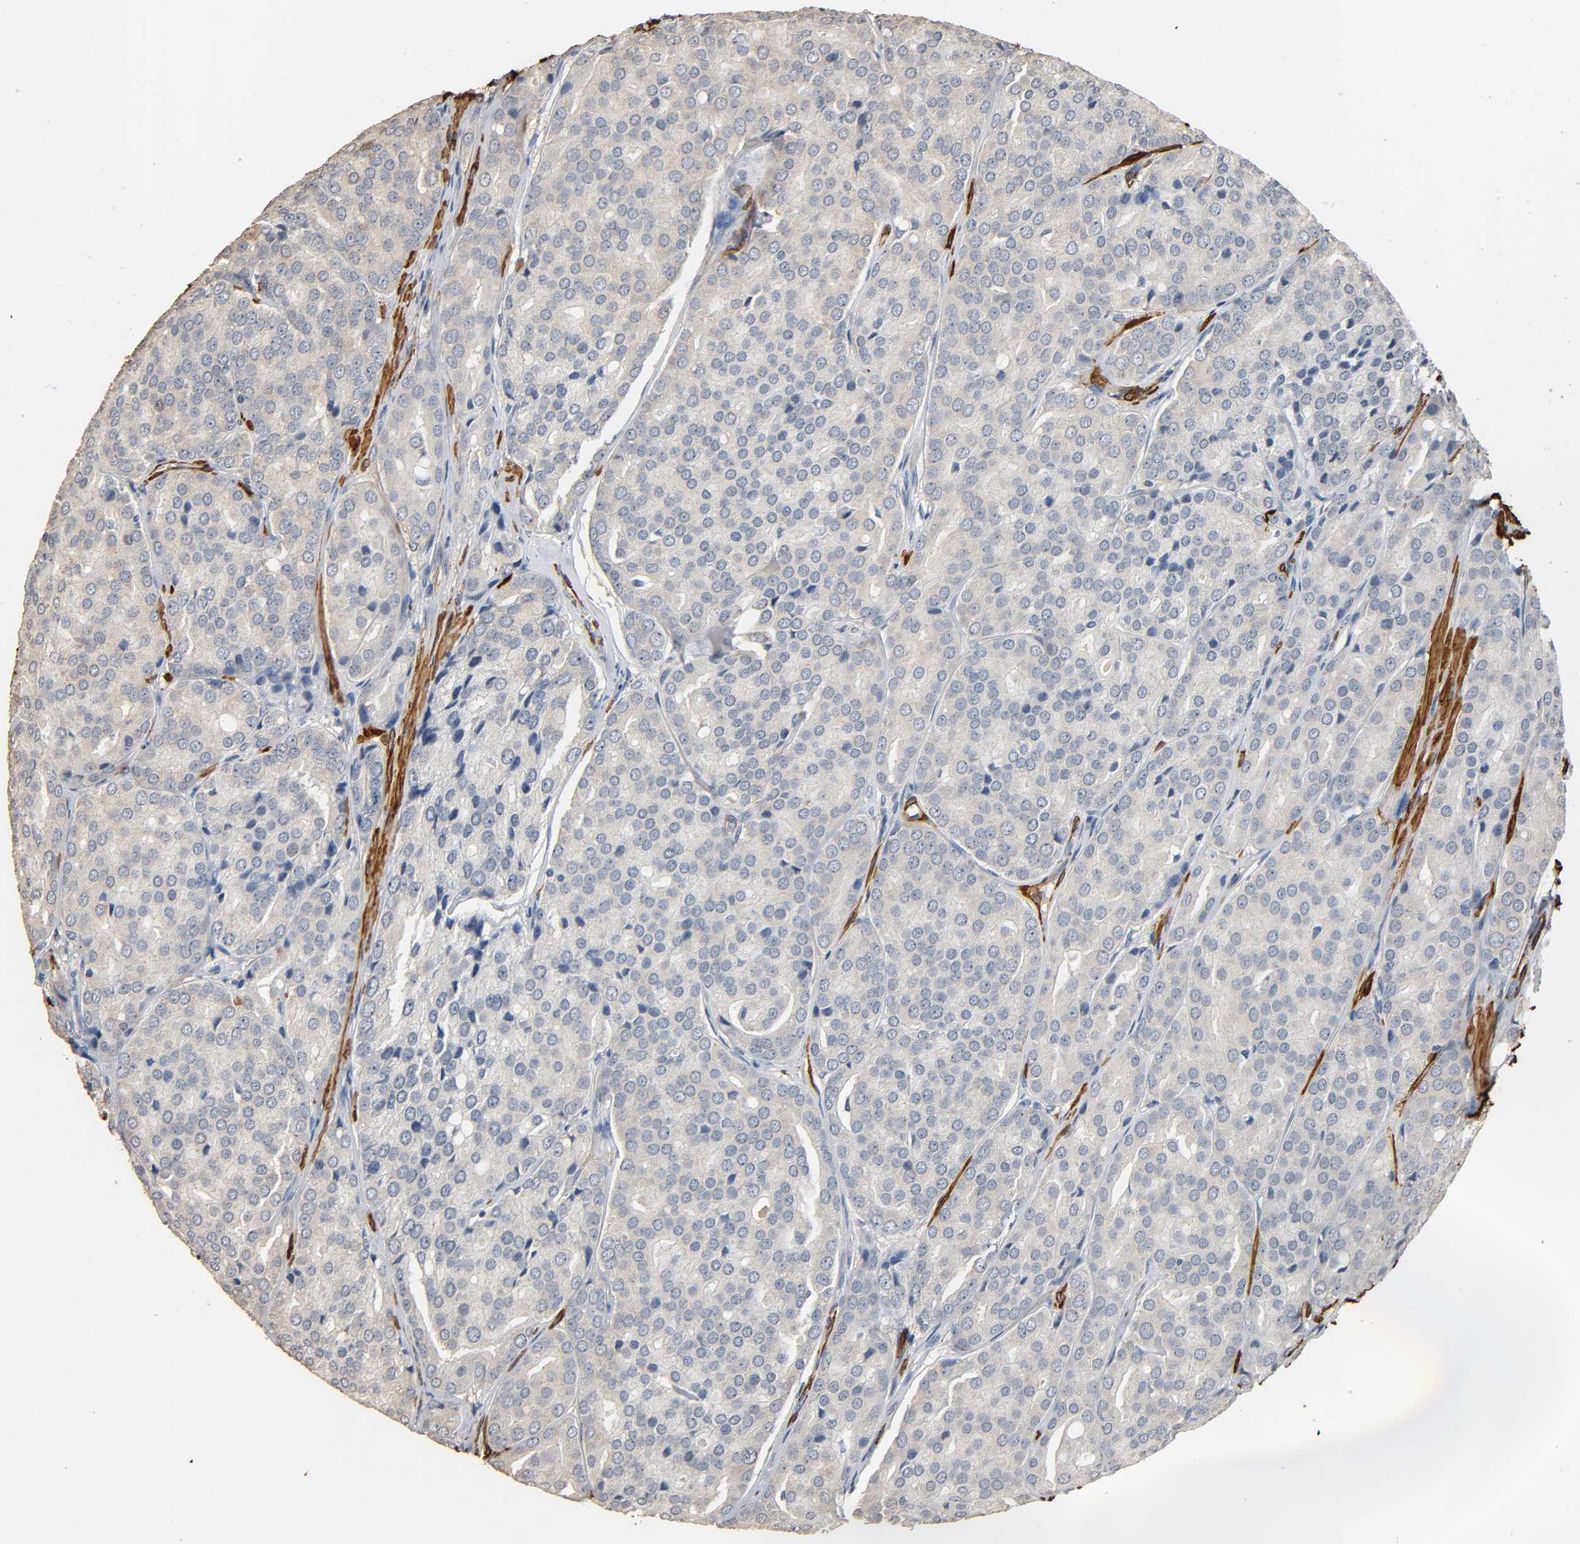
{"staining": {"intensity": "weak", "quantity": ">75%", "location": "cytoplasmic/membranous"}, "tissue": "prostate cancer", "cell_type": "Tumor cells", "image_type": "cancer", "snomed": [{"axis": "morphology", "description": "Adenocarcinoma, High grade"}, {"axis": "topography", "description": "Prostate"}], "caption": "The histopathology image exhibits a brown stain indicating the presence of a protein in the cytoplasmic/membranous of tumor cells in prostate cancer.", "gene": "GSTA3", "patient": {"sex": "male", "age": 64}}